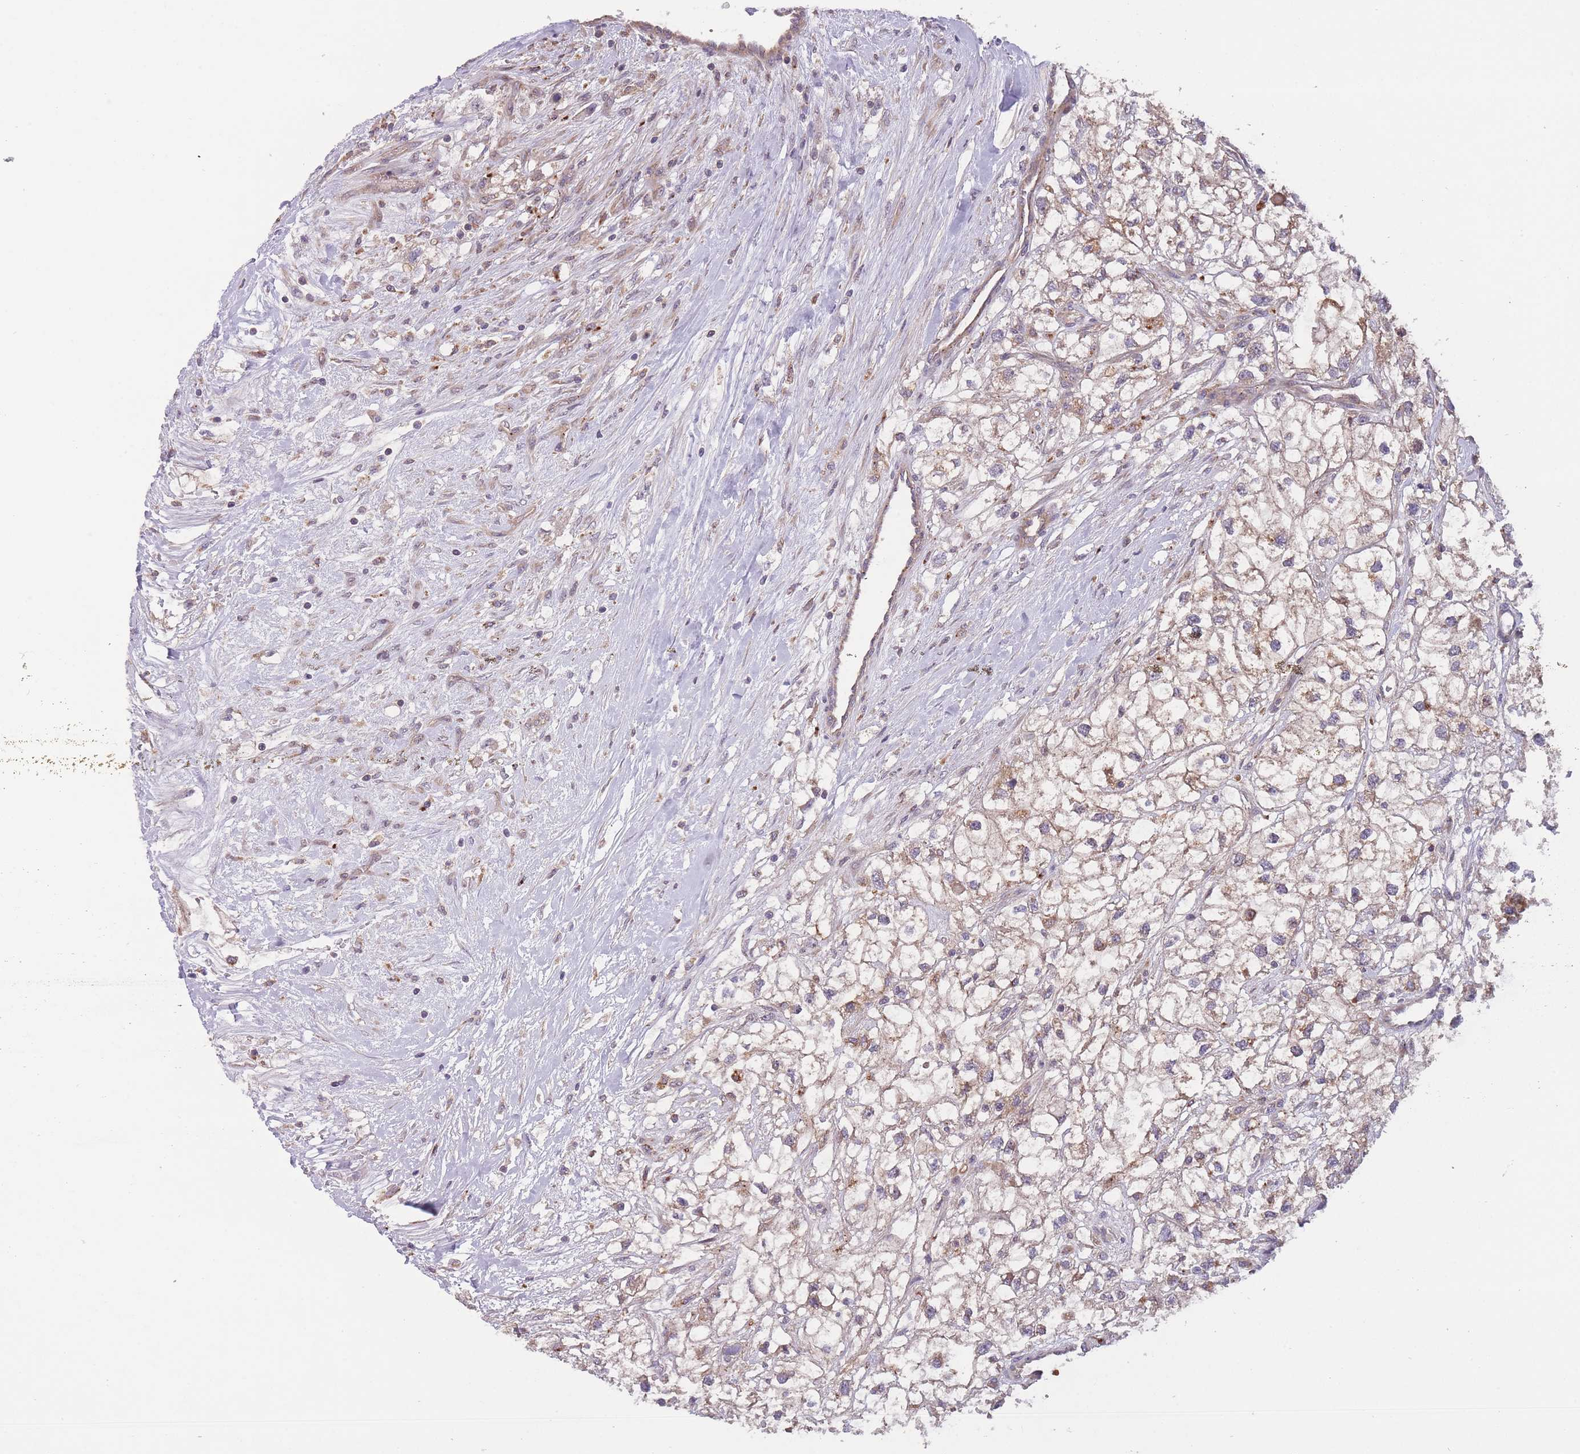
{"staining": {"intensity": "weak", "quantity": "25%-75%", "location": "cytoplasmic/membranous"}, "tissue": "renal cancer", "cell_type": "Tumor cells", "image_type": "cancer", "snomed": [{"axis": "morphology", "description": "Adenocarcinoma, NOS"}, {"axis": "topography", "description": "Kidney"}], "caption": "High-power microscopy captured an IHC histopathology image of renal cancer (adenocarcinoma), revealing weak cytoplasmic/membranous staining in about 25%-75% of tumor cells.", "gene": "ITPKC", "patient": {"sex": "male", "age": 59}}